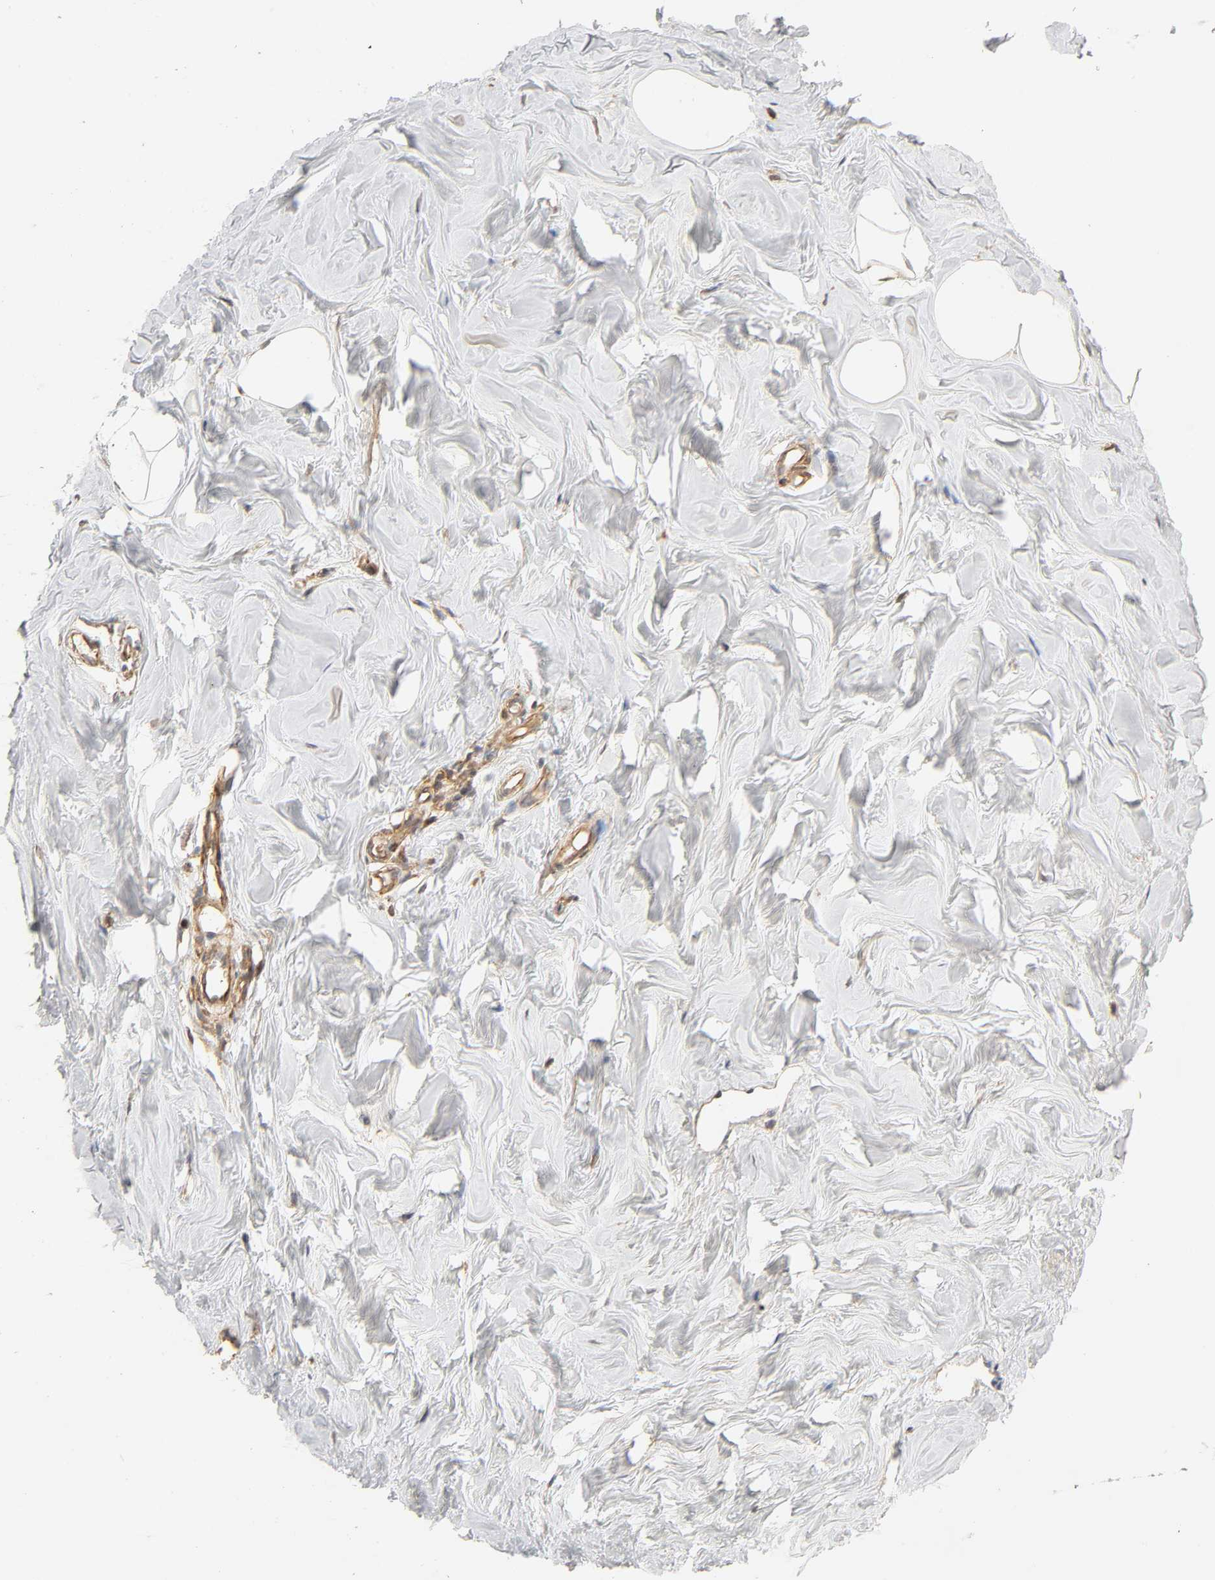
{"staining": {"intensity": "moderate", "quantity": "25%-75%", "location": "cytoplasmic/membranous"}, "tissue": "breast", "cell_type": "Adipocytes", "image_type": "normal", "snomed": [{"axis": "morphology", "description": "Normal tissue, NOS"}, {"axis": "topography", "description": "Breast"}], "caption": "A photomicrograph of breast stained for a protein displays moderate cytoplasmic/membranous brown staining in adipocytes.", "gene": "EPS8", "patient": {"sex": "female", "age": 23}}